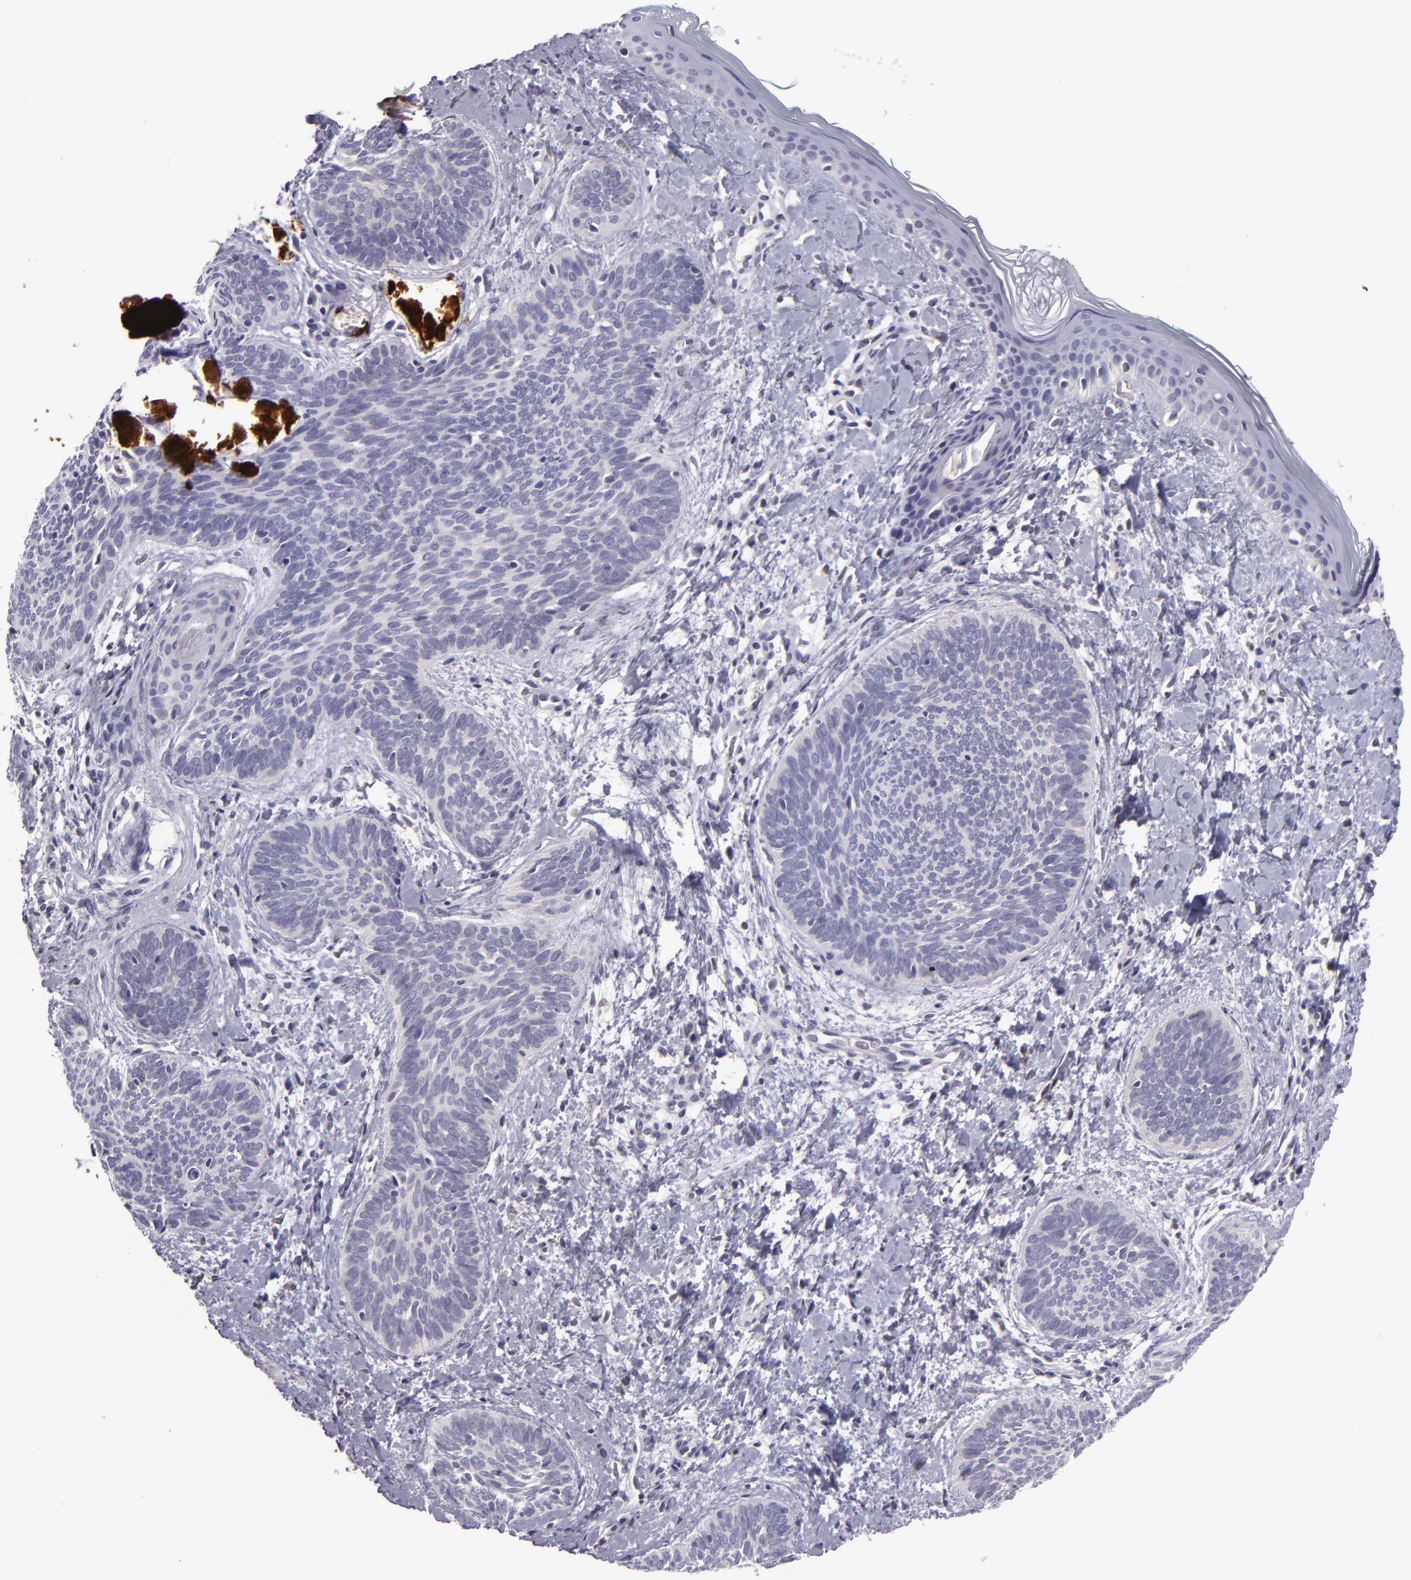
{"staining": {"intensity": "negative", "quantity": "none", "location": "none"}, "tissue": "skin cancer", "cell_type": "Tumor cells", "image_type": "cancer", "snomed": [{"axis": "morphology", "description": "Basal cell carcinoma"}, {"axis": "topography", "description": "Skin"}], "caption": "Tumor cells show no significant positivity in skin basal cell carcinoma. Brightfield microscopy of IHC stained with DAB (brown) and hematoxylin (blue), captured at high magnification.", "gene": "SNCB", "patient": {"sex": "female", "age": 81}}